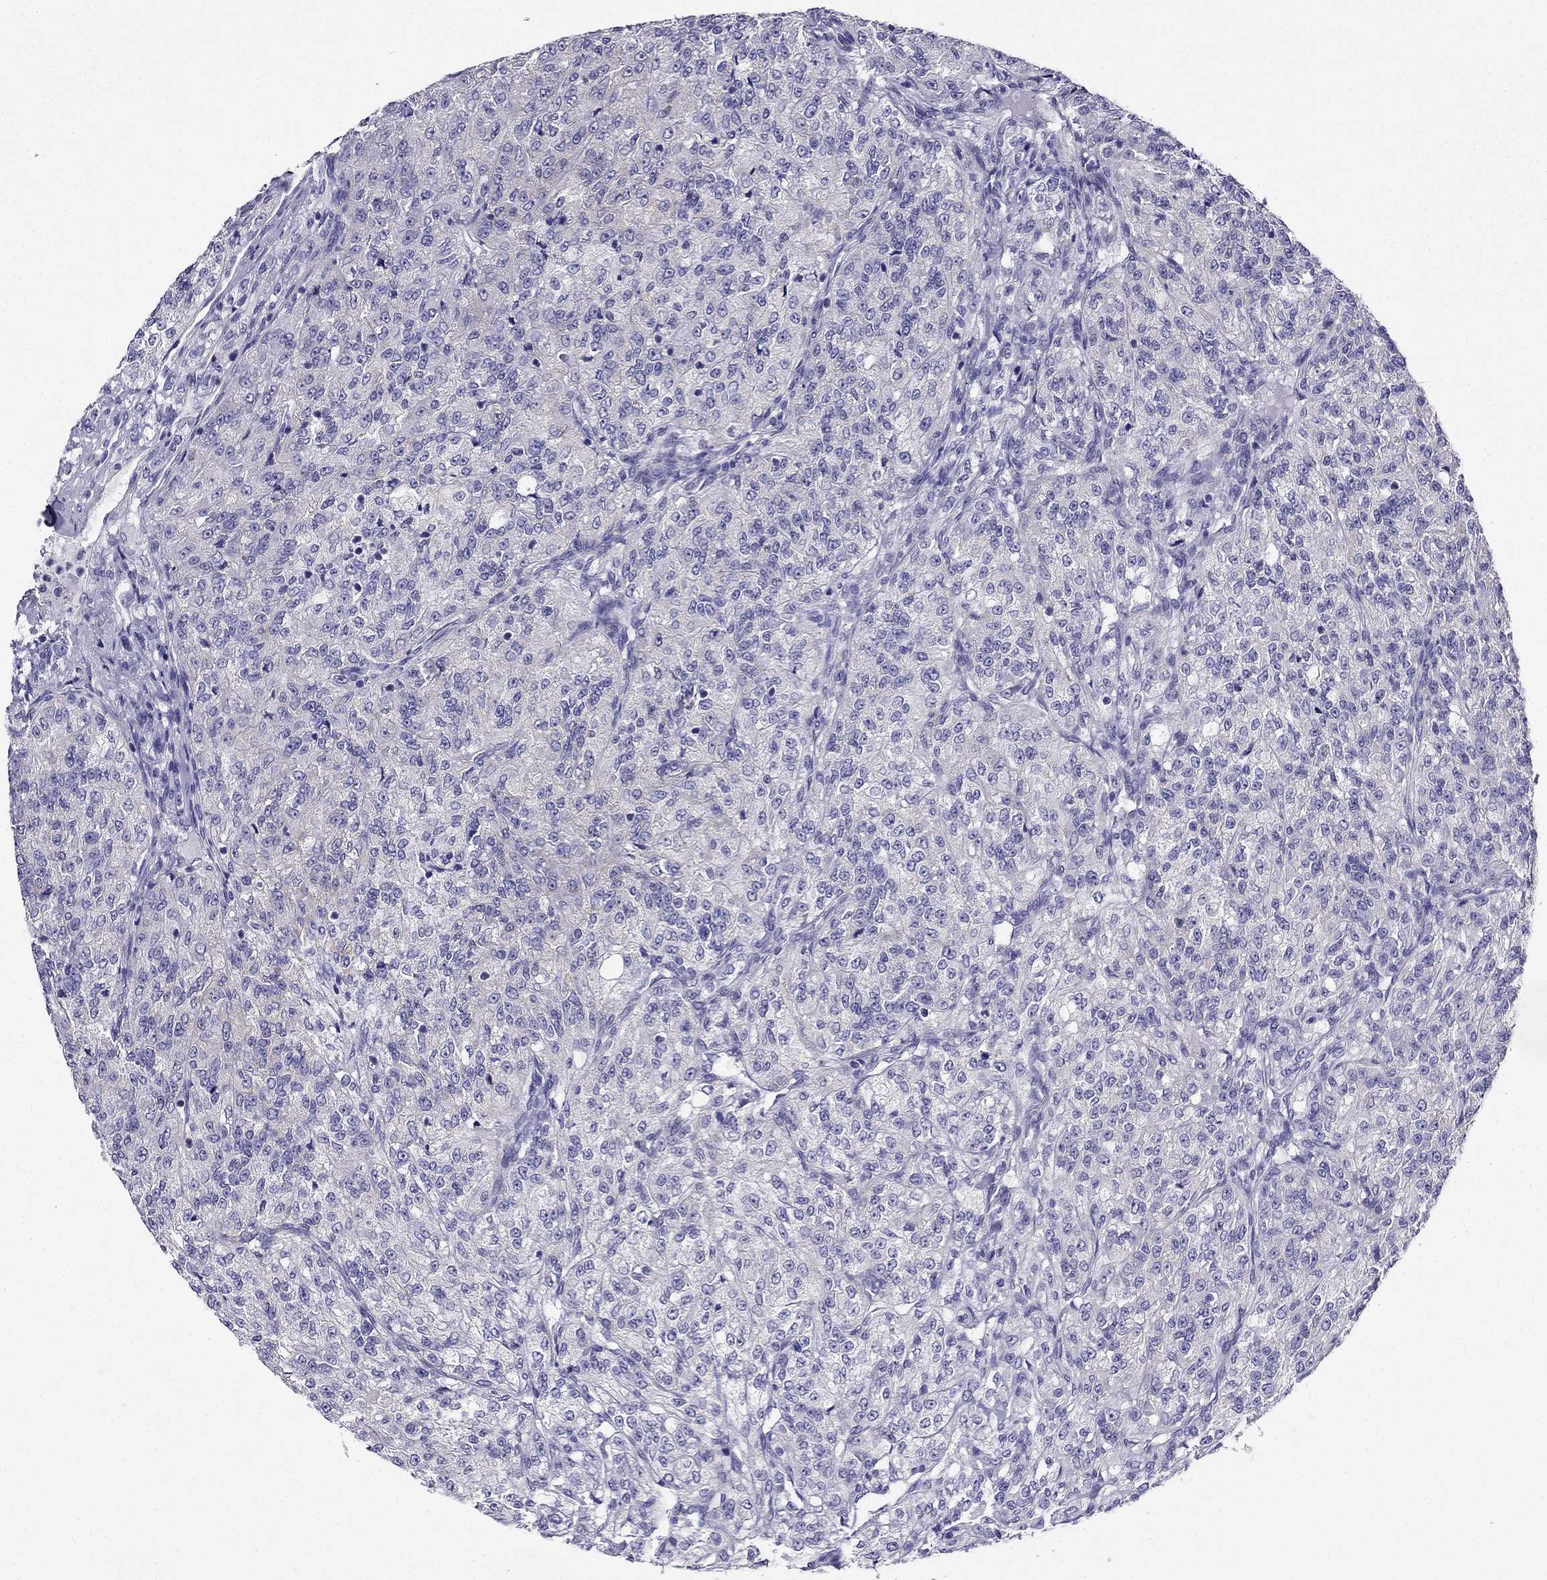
{"staining": {"intensity": "negative", "quantity": "none", "location": "none"}, "tissue": "renal cancer", "cell_type": "Tumor cells", "image_type": "cancer", "snomed": [{"axis": "morphology", "description": "Adenocarcinoma, NOS"}, {"axis": "topography", "description": "Kidney"}], "caption": "IHC micrograph of neoplastic tissue: renal adenocarcinoma stained with DAB reveals no significant protein staining in tumor cells. (Immunohistochemistry, brightfield microscopy, high magnification).", "gene": "KIF5A", "patient": {"sex": "female", "age": 63}}